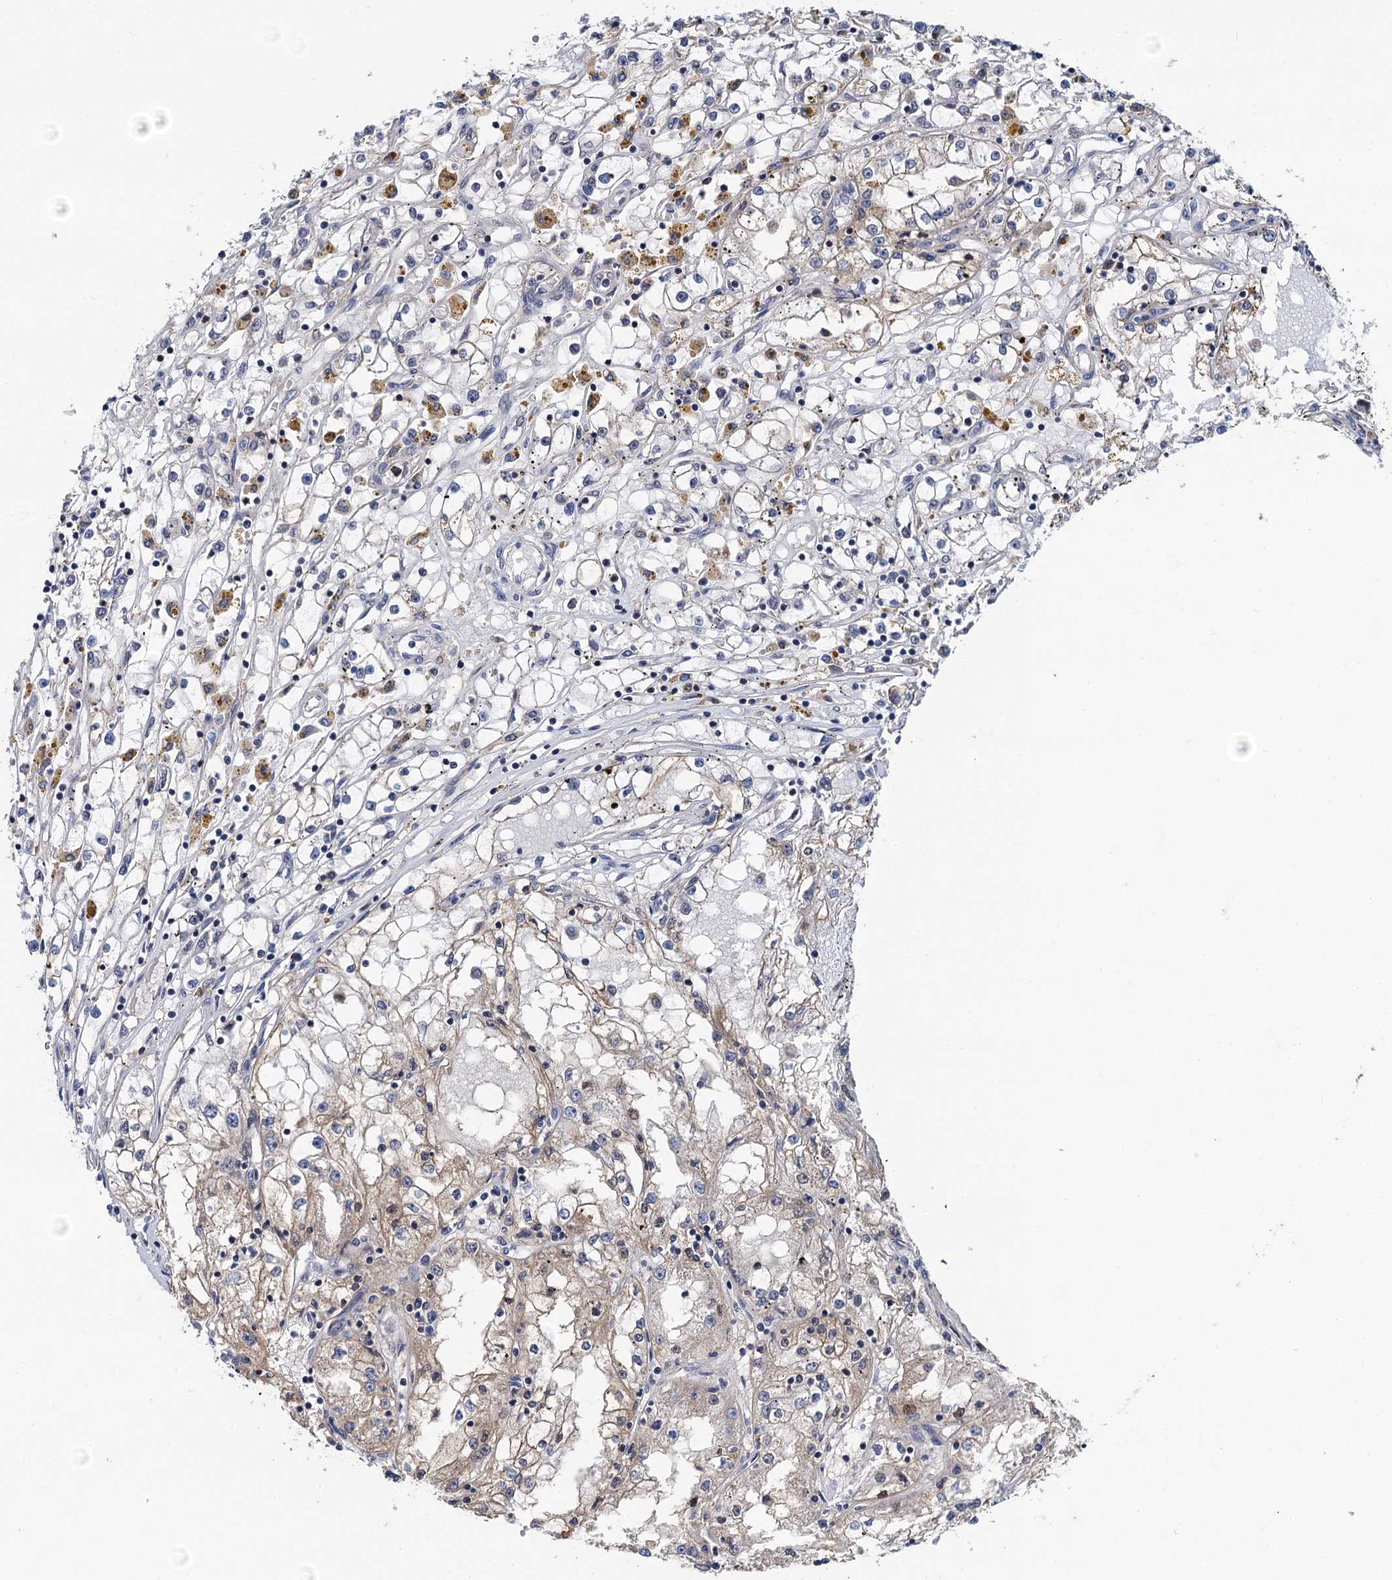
{"staining": {"intensity": "weak", "quantity": "<25%", "location": "cytoplasmic/membranous"}, "tissue": "renal cancer", "cell_type": "Tumor cells", "image_type": "cancer", "snomed": [{"axis": "morphology", "description": "Adenocarcinoma, NOS"}, {"axis": "topography", "description": "Kidney"}], "caption": "Tumor cells show no significant protein expression in adenocarcinoma (renal). The staining was performed using DAB (3,3'-diaminobenzidine) to visualize the protein expression in brown, while the nuclei were stained in blue with hematoxylin (Magnification: 20x).", "gene": "PTCD3", "patient": {"sex": "male", "age": 56}}